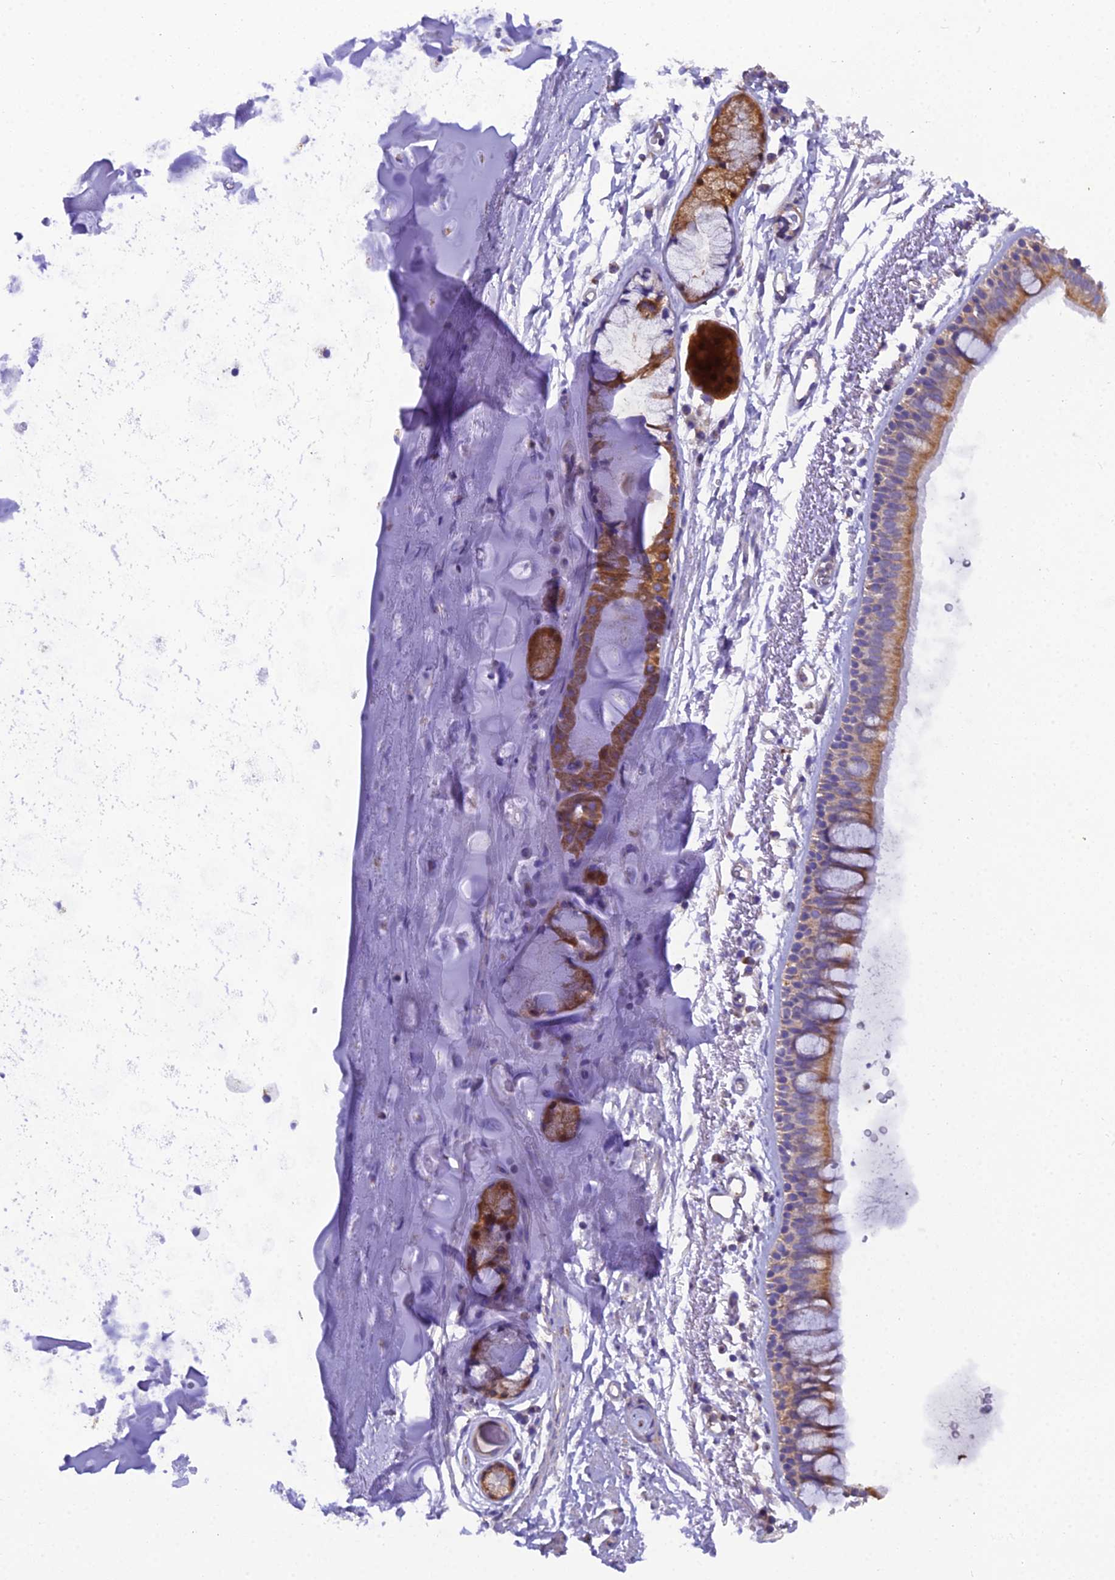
{"staining": {"intensity": "moderate", "quantity": ">75%", "location": "cytoplasmic/membranous"}, "tissue": "bronchus", "cell_type": "Respiratory epithelial cells", "image_type": "normal", "snomed": [{"axis": "morphology", "description": "Normal tissue, NOS"}, {"axis": "topography", "description": "Lymph node"}, {"axis": "topography", "description": "Bronchus"}], "caption": "Bronchus stained with a brown dye shows moderate cytoplasmic/membranous positive expression in about >75% of respiratory epithelial cells.", "gene": "GPD1", "patient": {"sex": "female", "age": 70}}